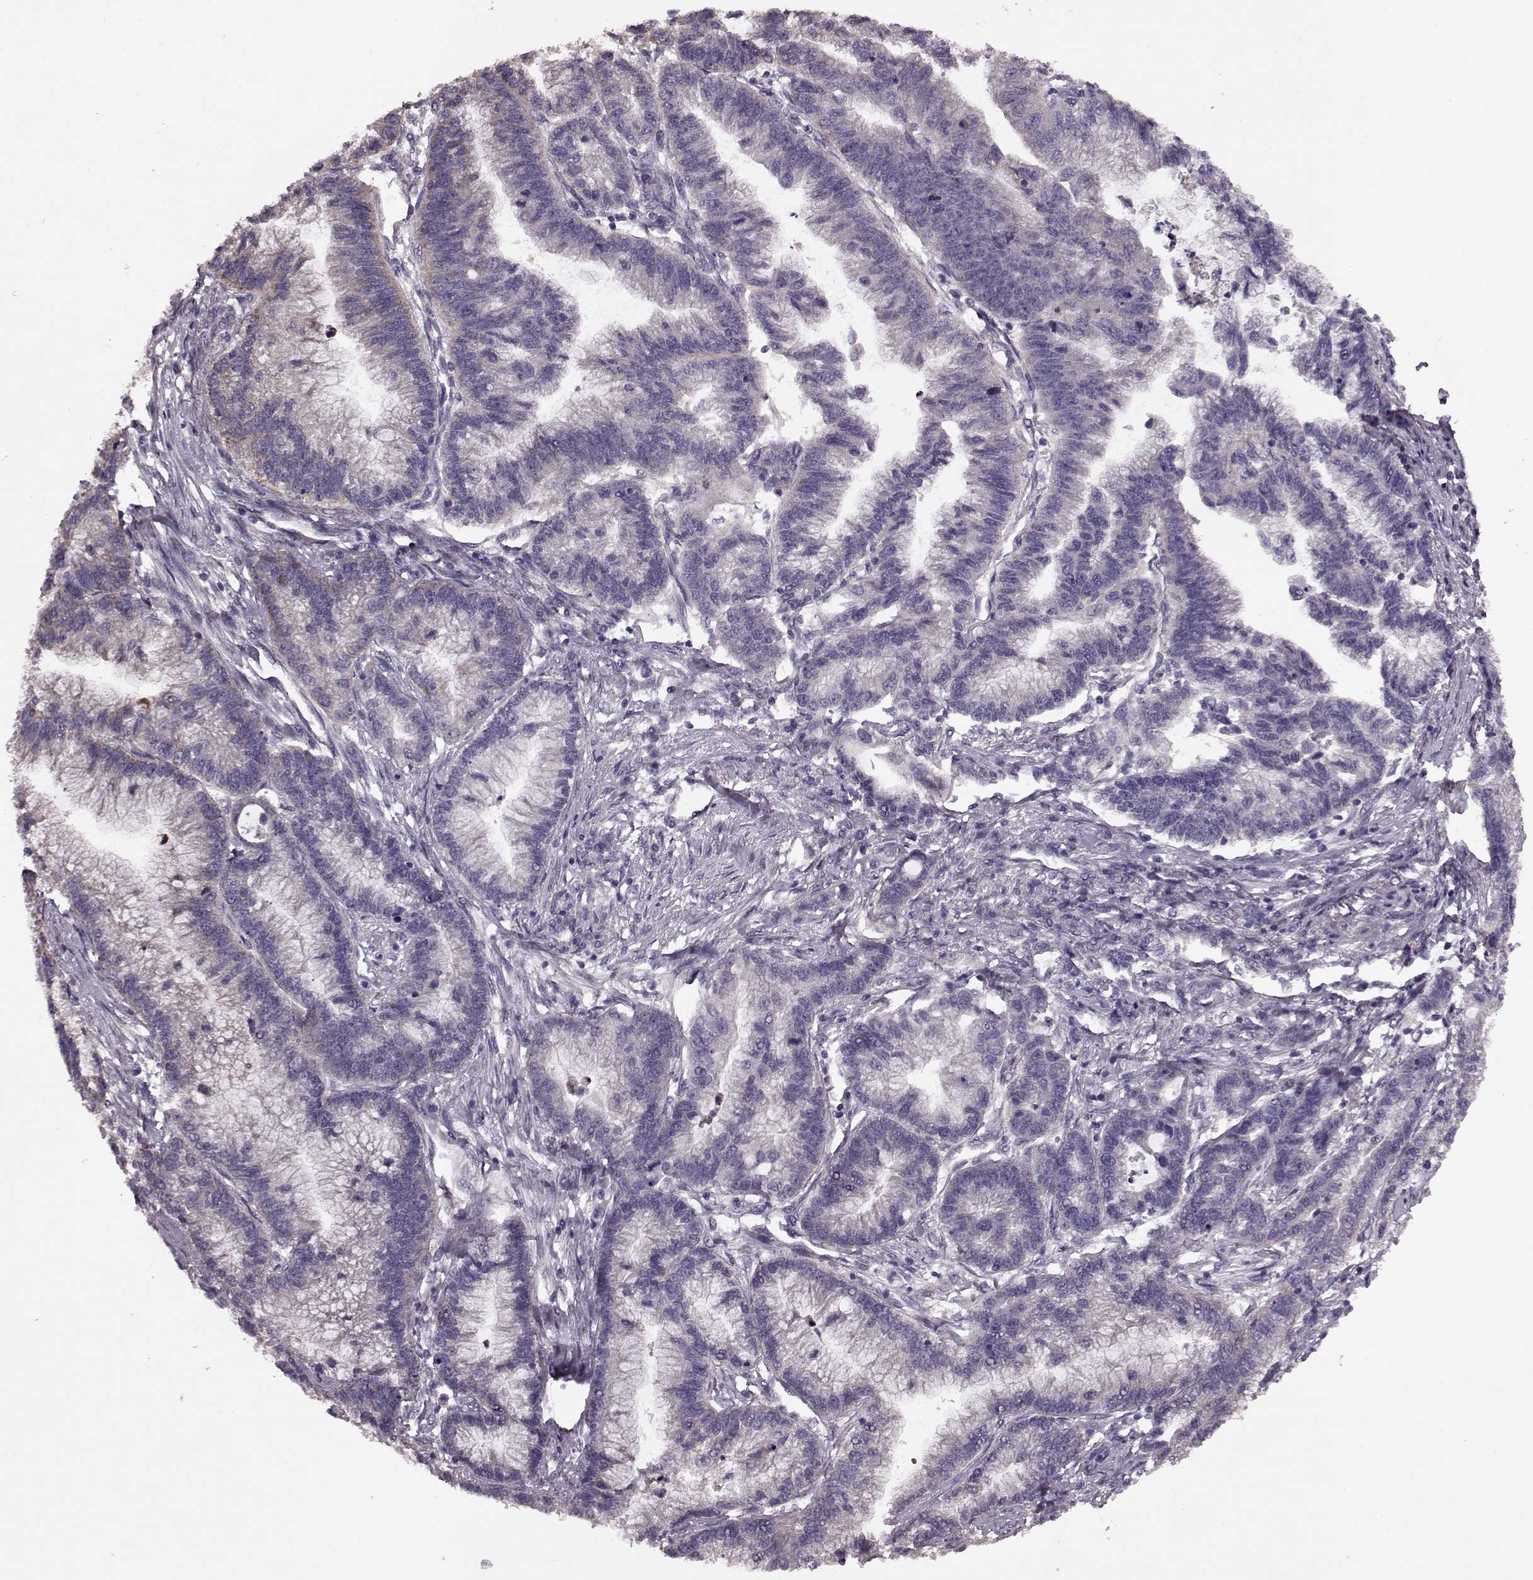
{"staining": {"intensity": "negative", "quantity": "none", "location": "none"}, "tissue": "stomach cancer", "cell_type": "Tumor cells", "image_type": "cancer", "snomed": [{"axis": "morphology", "description": "Adenocarcinoma, NOS"}, {"axis": "topography", "description": "Stomach"}], "caption": "Immunohistochemistry of human stomach adenocarcinoma displays no positivity in tumor cells.", "gene": "MTSS1", "patient": {"sex": "male", "age": 83}}